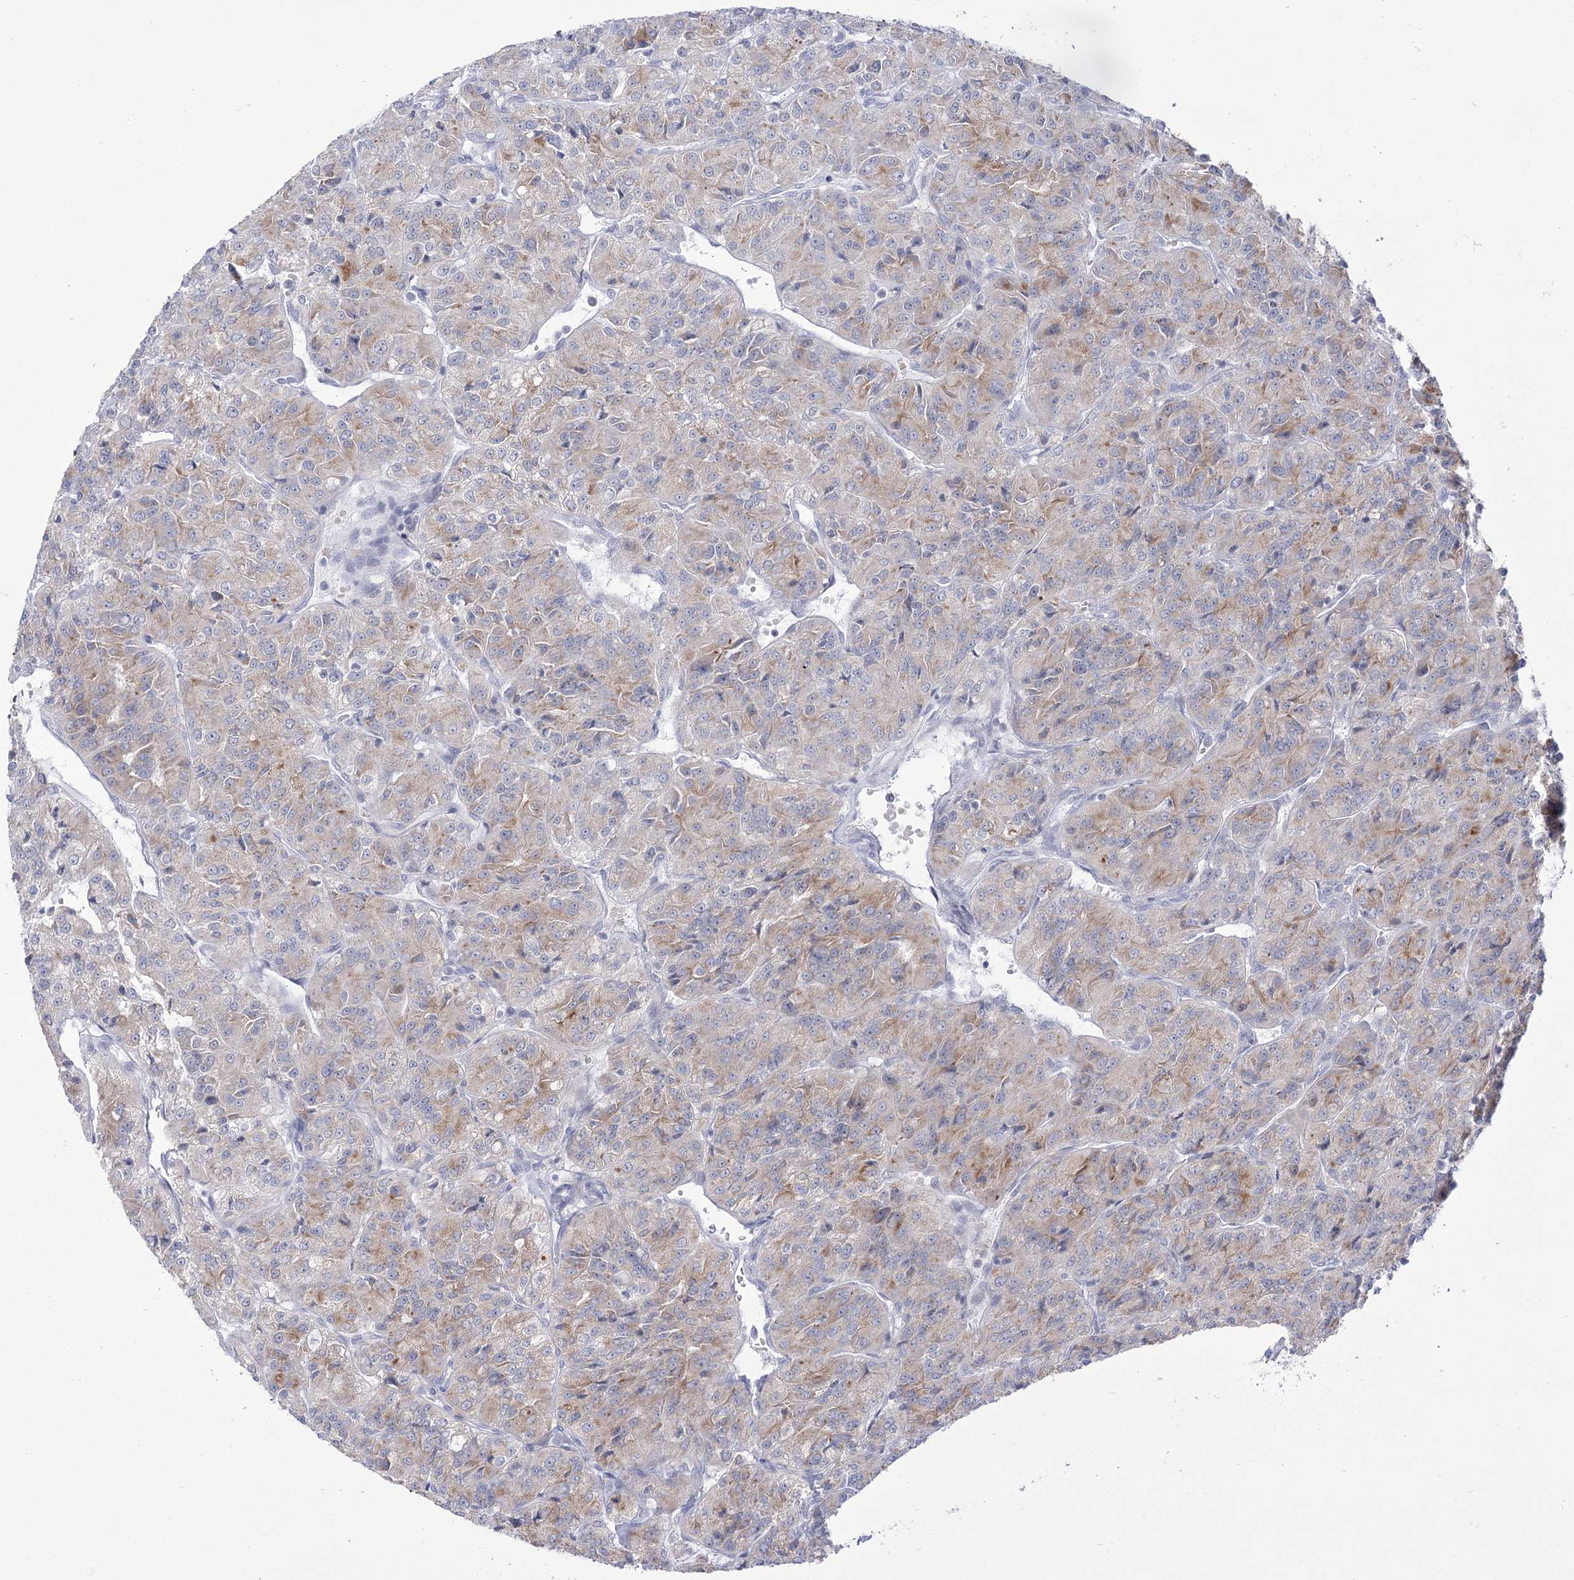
{"staining": {"intensity": "weak", "quantity": "25%-75%", "location": "cytoplasmic/membranous"}, "tissue": "renal cancer", "cell_type": "Tumor cells", "image_type": "cancer", "snomed": [{"axis": "morphology", "description": "Adenocarcinoma, NOS"}, {"axis": "topography", "description": "Kidney"}], "caption": "This is a histology image of immunohistochemistry (IHC) staining of renal cancer, which shows weak expression in the cytoplasmic/membranous of tumor cells.", "gene": "BEND7", "patient": {"sex": "female", "age": 63}}